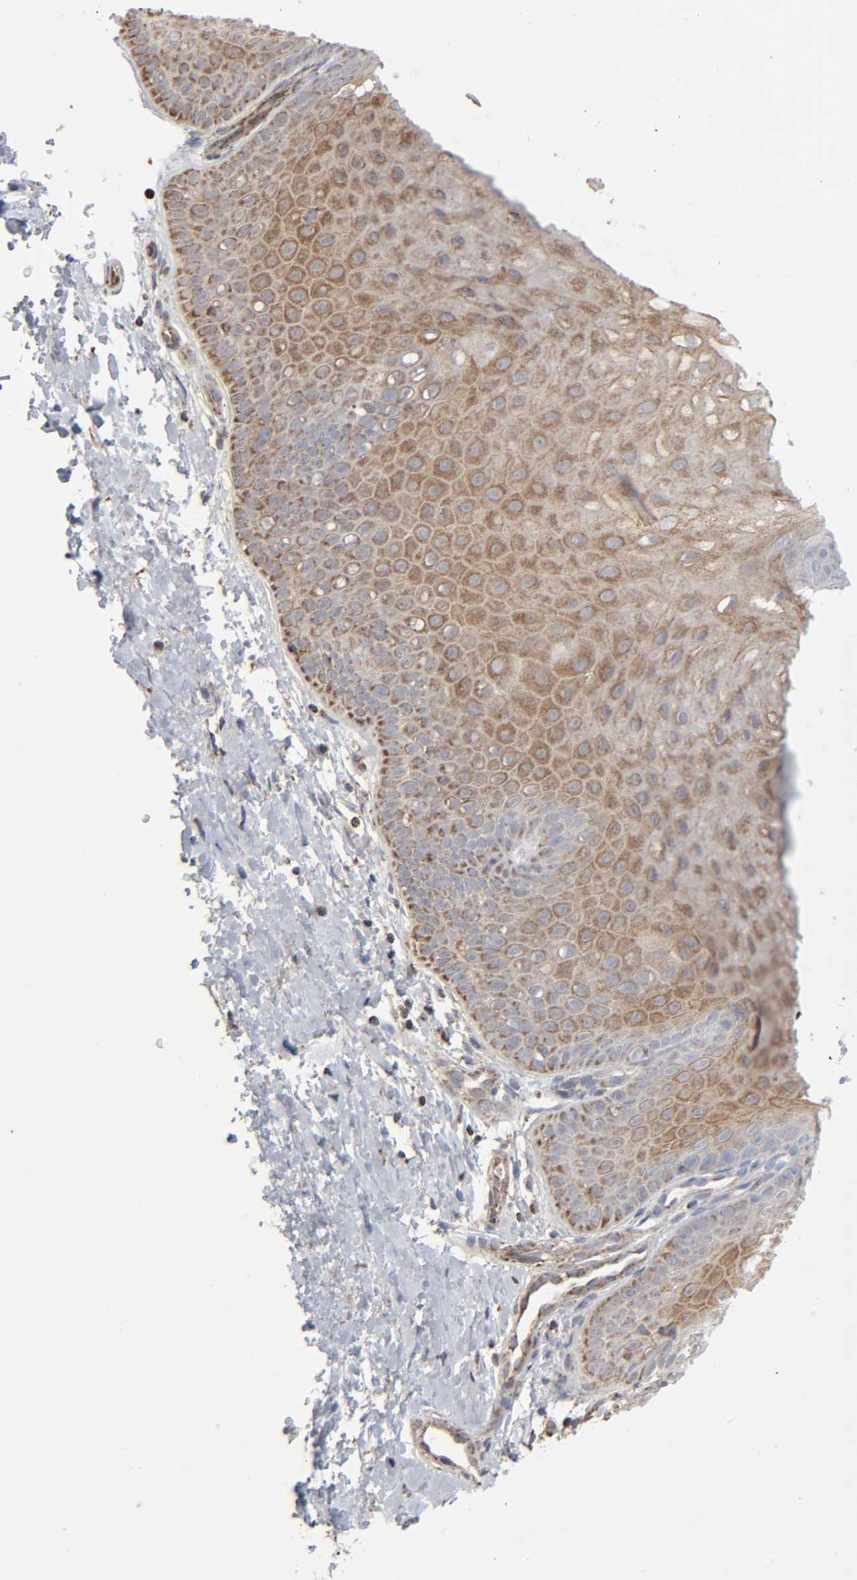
{"staining": {"intensity": "weak", "quantity": ">75%", "location": "cytoplasmic/membranous"}, "tissue": "cervix", "cell_type": "Glandular cells", "image_type": "normal", "snomed": [{"axis": "morphology", "description": "Normal tissue, NOS"}, {"axis": "topography", "description": "Cervix"}], "caption": "Immunohistochemical staining of benign cervix shows low levels of weak cytoplasmic/membranous staining in approximately >75% of glandular cells.", "gene": "SYT16", "patient": {"sex": "female", "age": 55}}